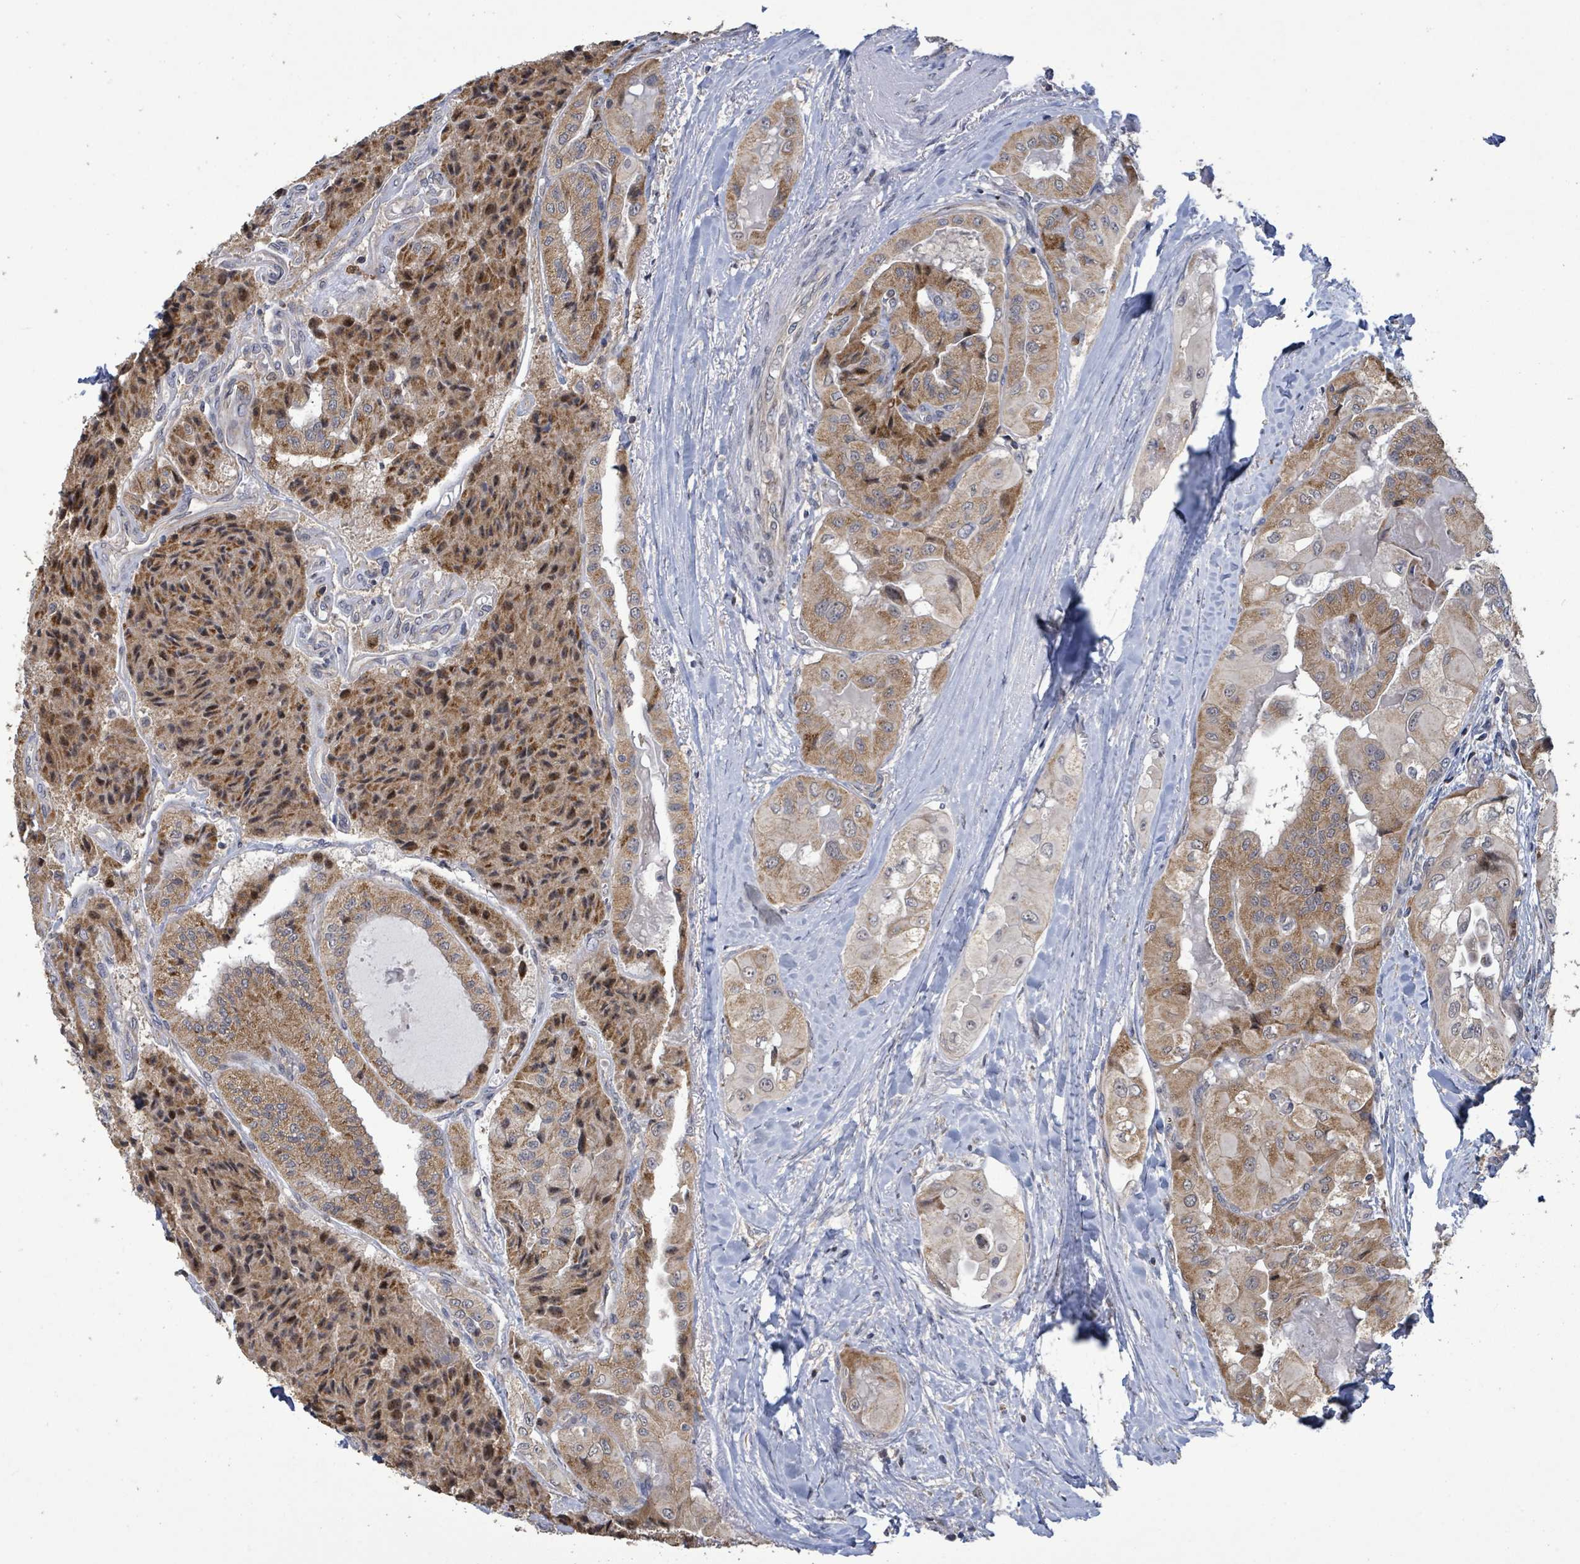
{"staining": {"intensity": "moderate", "quantity": ">75%", "location": "cytoplasmic/membranous"}, "tissue": "thyroid cancer", "cell_type": "Tumor cells", "image_type": "cancer", "snomed": [{"axis": "morphology", "description": "Normal tissue, NOS"}, {"axis": "morphology", "description": "Papillary adenocarcinoma, NOS"}, {"axis": "topography", "description": "Thyroid gland"}], "caption": "Thyroid cancer tissue demonstrates moderate cytoplasmic/membranous expression in about >75% of tumor cells The protein of interest is stained brown, and the nuclei are stained in blue (DAB IHC with brightfield microscopy, high magnification).", "gene": "COQ6", "patient": {"sex": "female", "age": 59}}